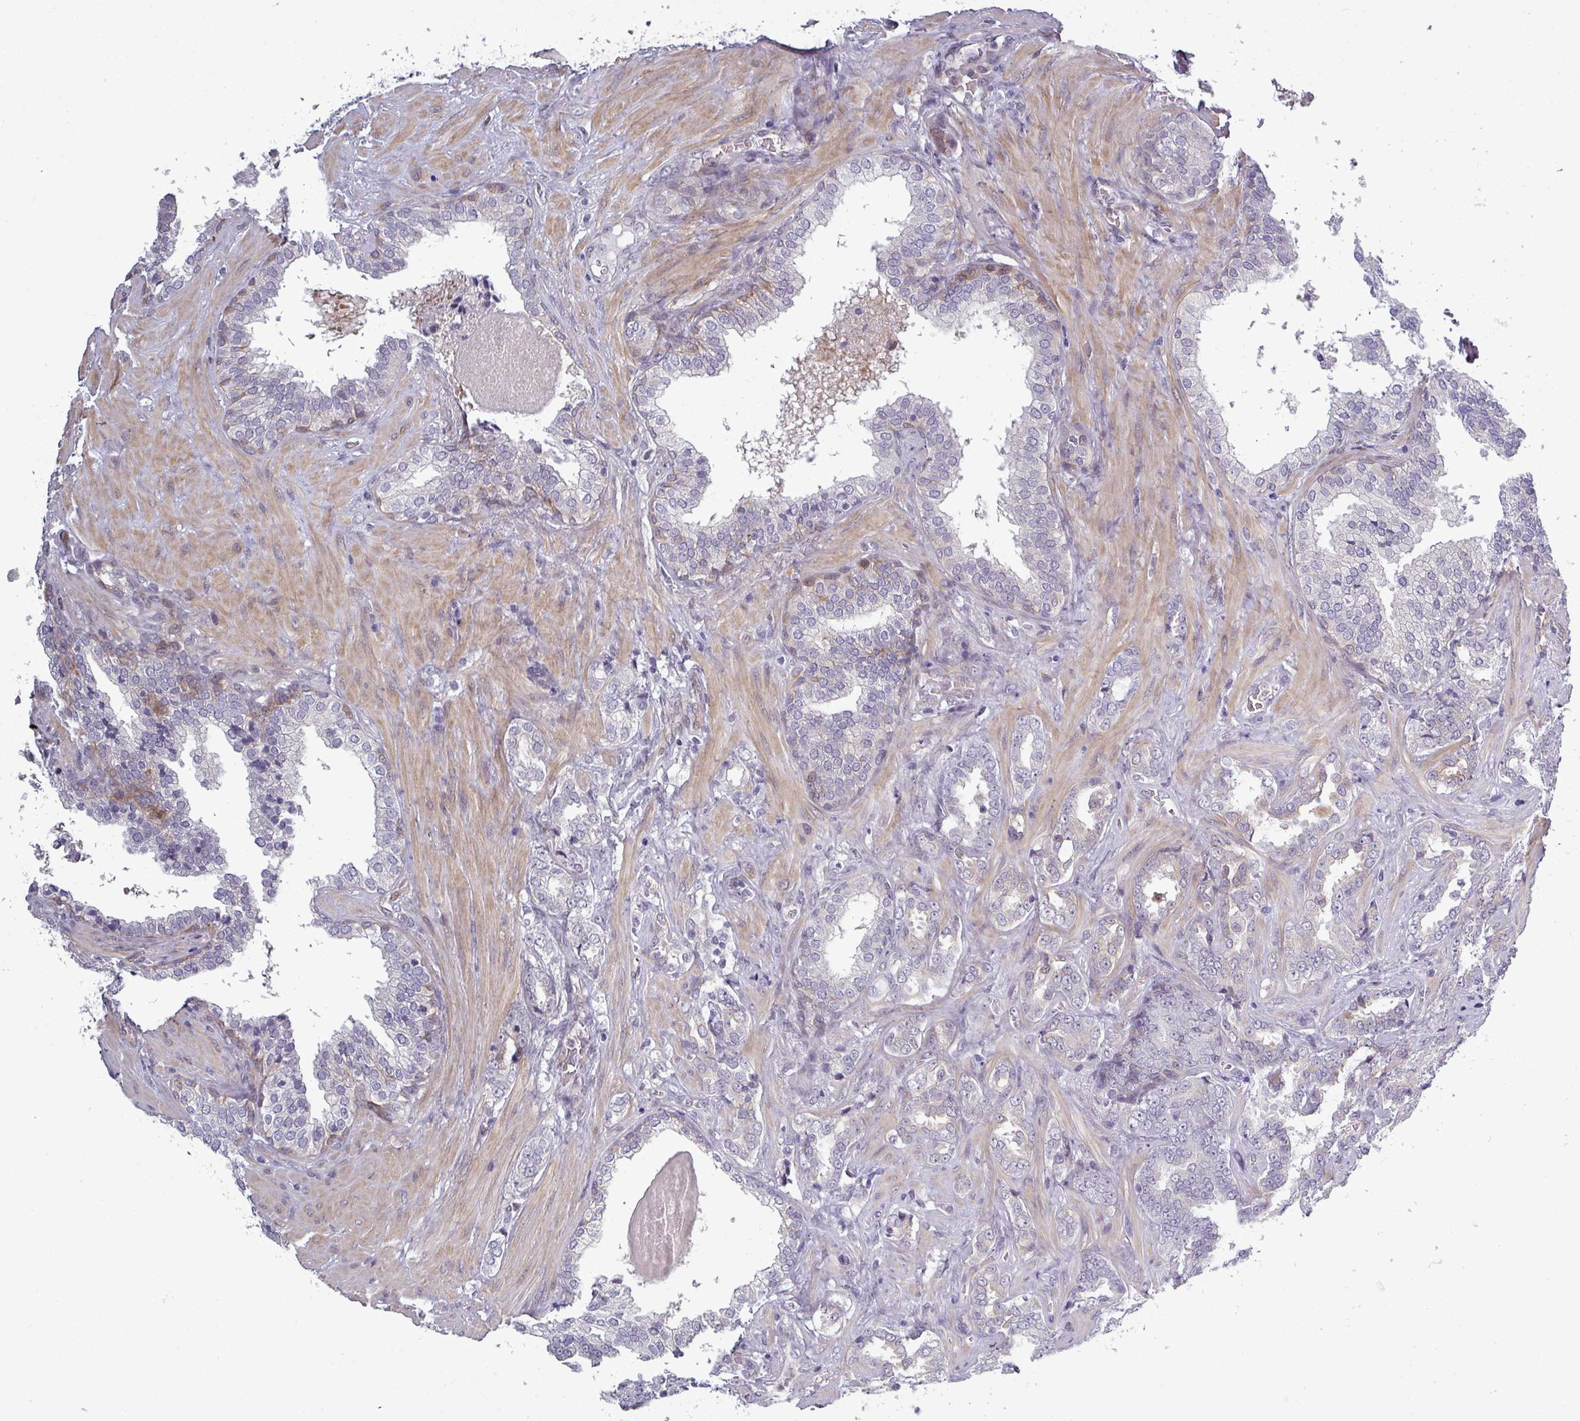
{"staining": {"intensity": "negative", "quantity": "none", "location": "none"}, "tissue": "prostate cancer", "cell_type": "Tumor cells", "image_type": "cancer", "snomed": [{"axis": "morphology", "description": "Adenocarcinoma, High grade"}, {"axis": "topography", "description": "Prostate and seminal vesicle, NOS"}], "caption": "A micrograph of prostate high-grade adenocarcinoma stained for a protein displays no brown staining in tumor cells.", "gene": "PRAMEF12", "patient": {"sex": "male", "age": 67}}